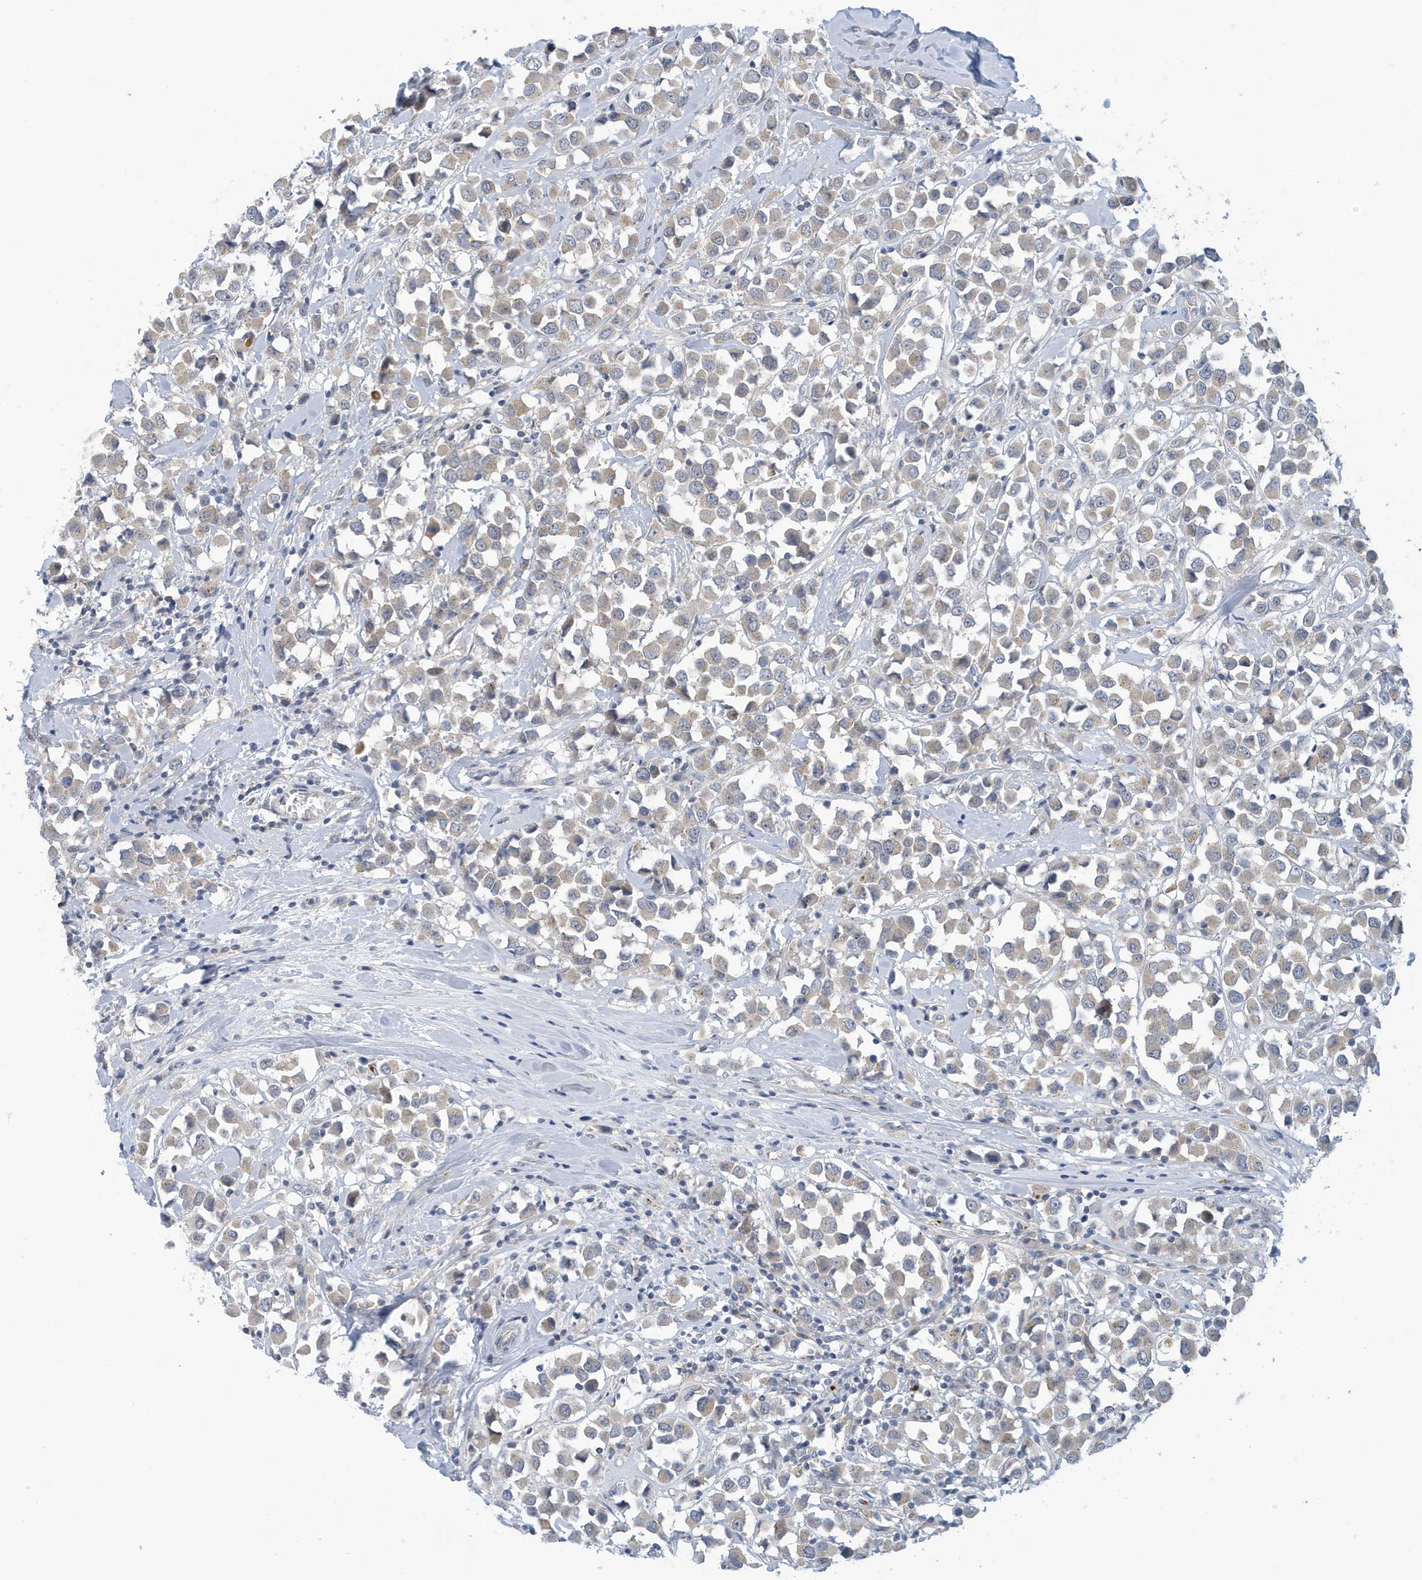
{"staining": {"intensity": "negative", "quantity": "none", "location": "none"}, "tissue": "breast cancer", "cell_type": "Tumor cells", "image_type": "cancer", "snomed": [{"axis": "morphology", "description": "Duct carcinoma"}, {"axis": "topography", "description": "Breast"}], "caption": "IHC image of intraductal carcinoma (breast) stained for a protein (brown), which shows no expression in tumor cells.", "gene": "VTA1", "patient": {"sex": "female", "age": 61}}